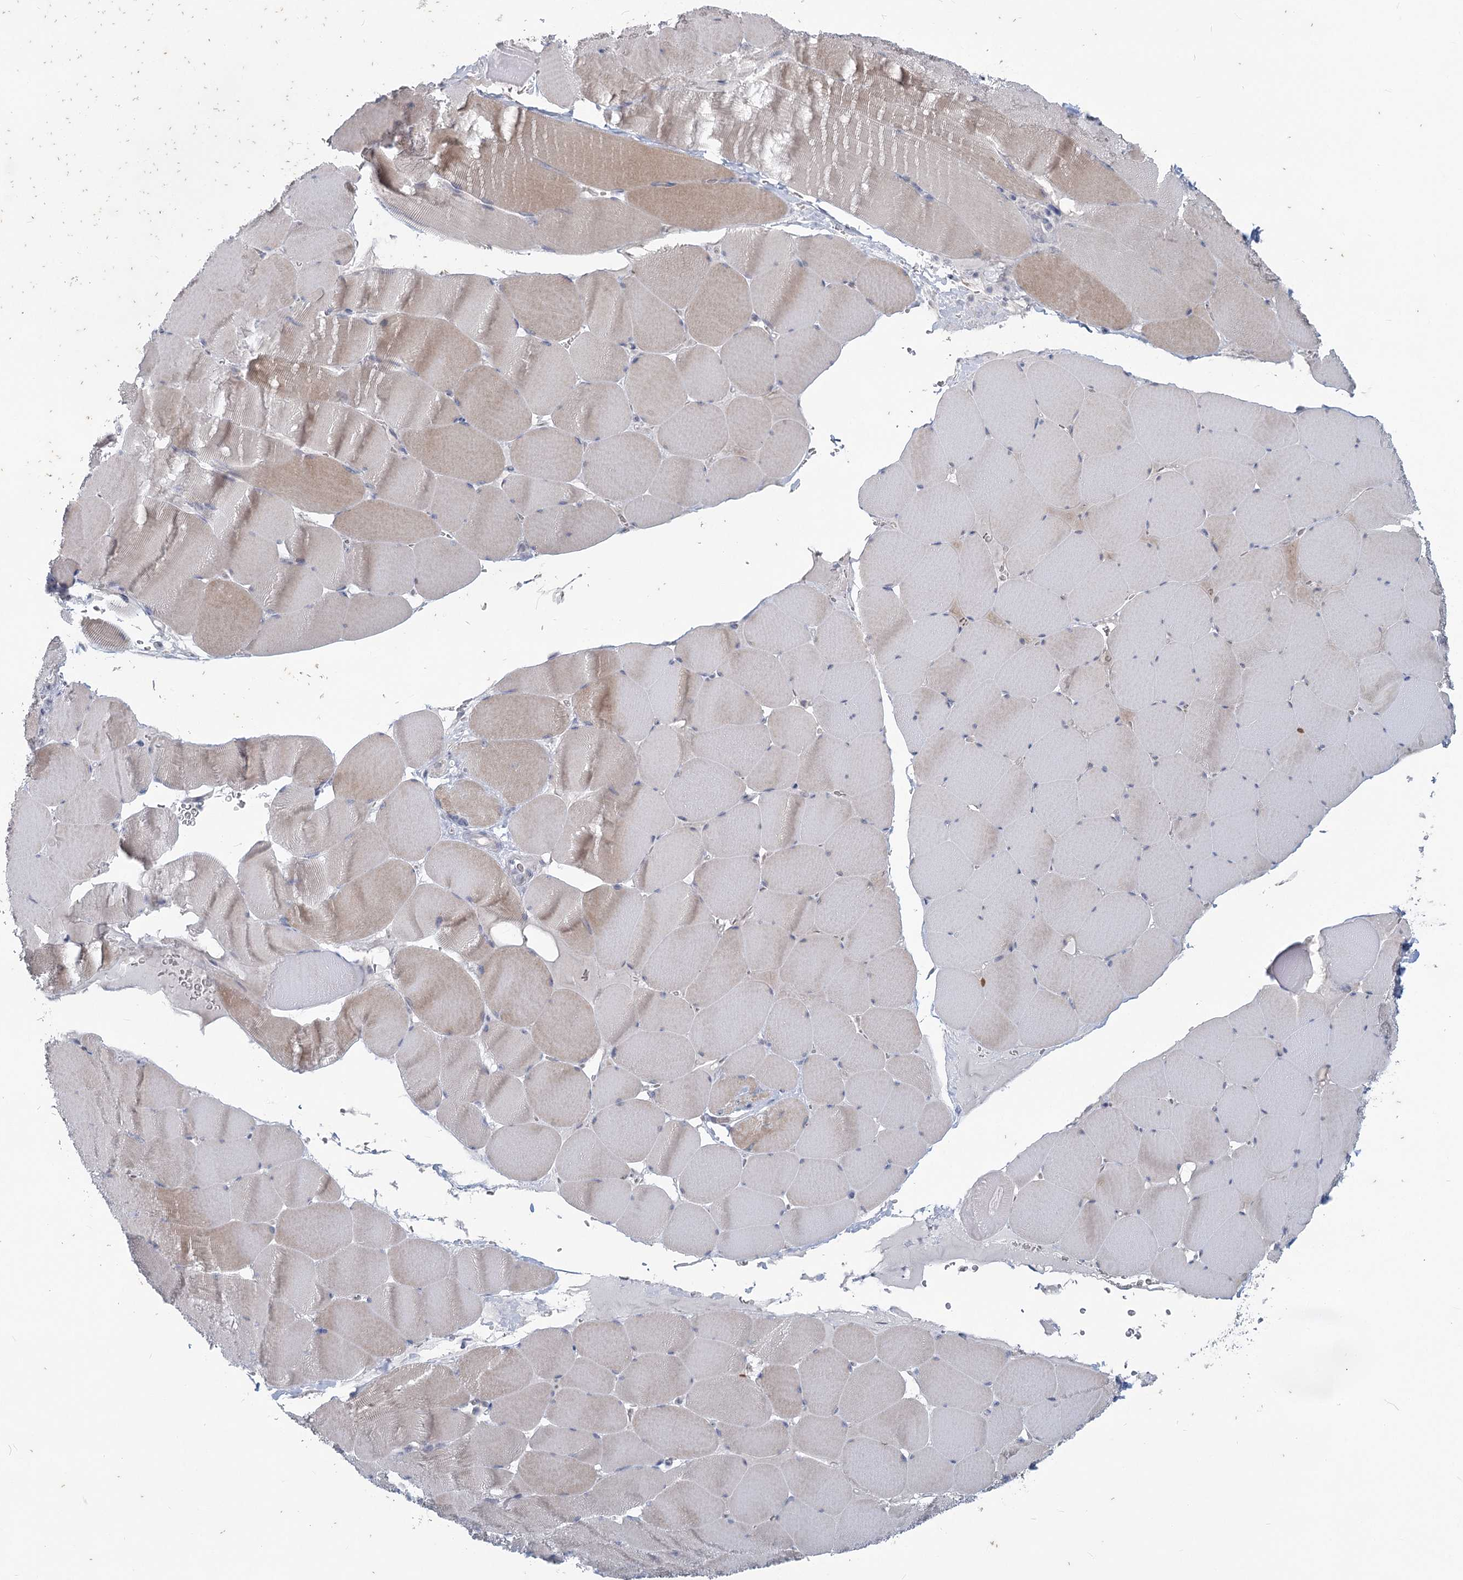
{"staining": {"intensity": "weak", "quantity": "25%-75%", "location": "cytoplasmic/membranous"}, "tissue": "skeletal muscle", "cell_type": "Myocytes", "image_type": "normal", "snomed": [{"axis": "morphology", "description": "Normal tissue, NOS"}, {"axis": "topography", "description": "Skeletal muscle"}], "caption": "Protein staining reveals weak cytoplasmic/membranous expression in about 25%-75% of myocytes in benign skeletal muscle. Immunohistochemistry (ihc) stains the protein in brown and the nuclei are stained blue.", "gene": "SLC9A3", "patient": {"sex": "male", "age": 62}}